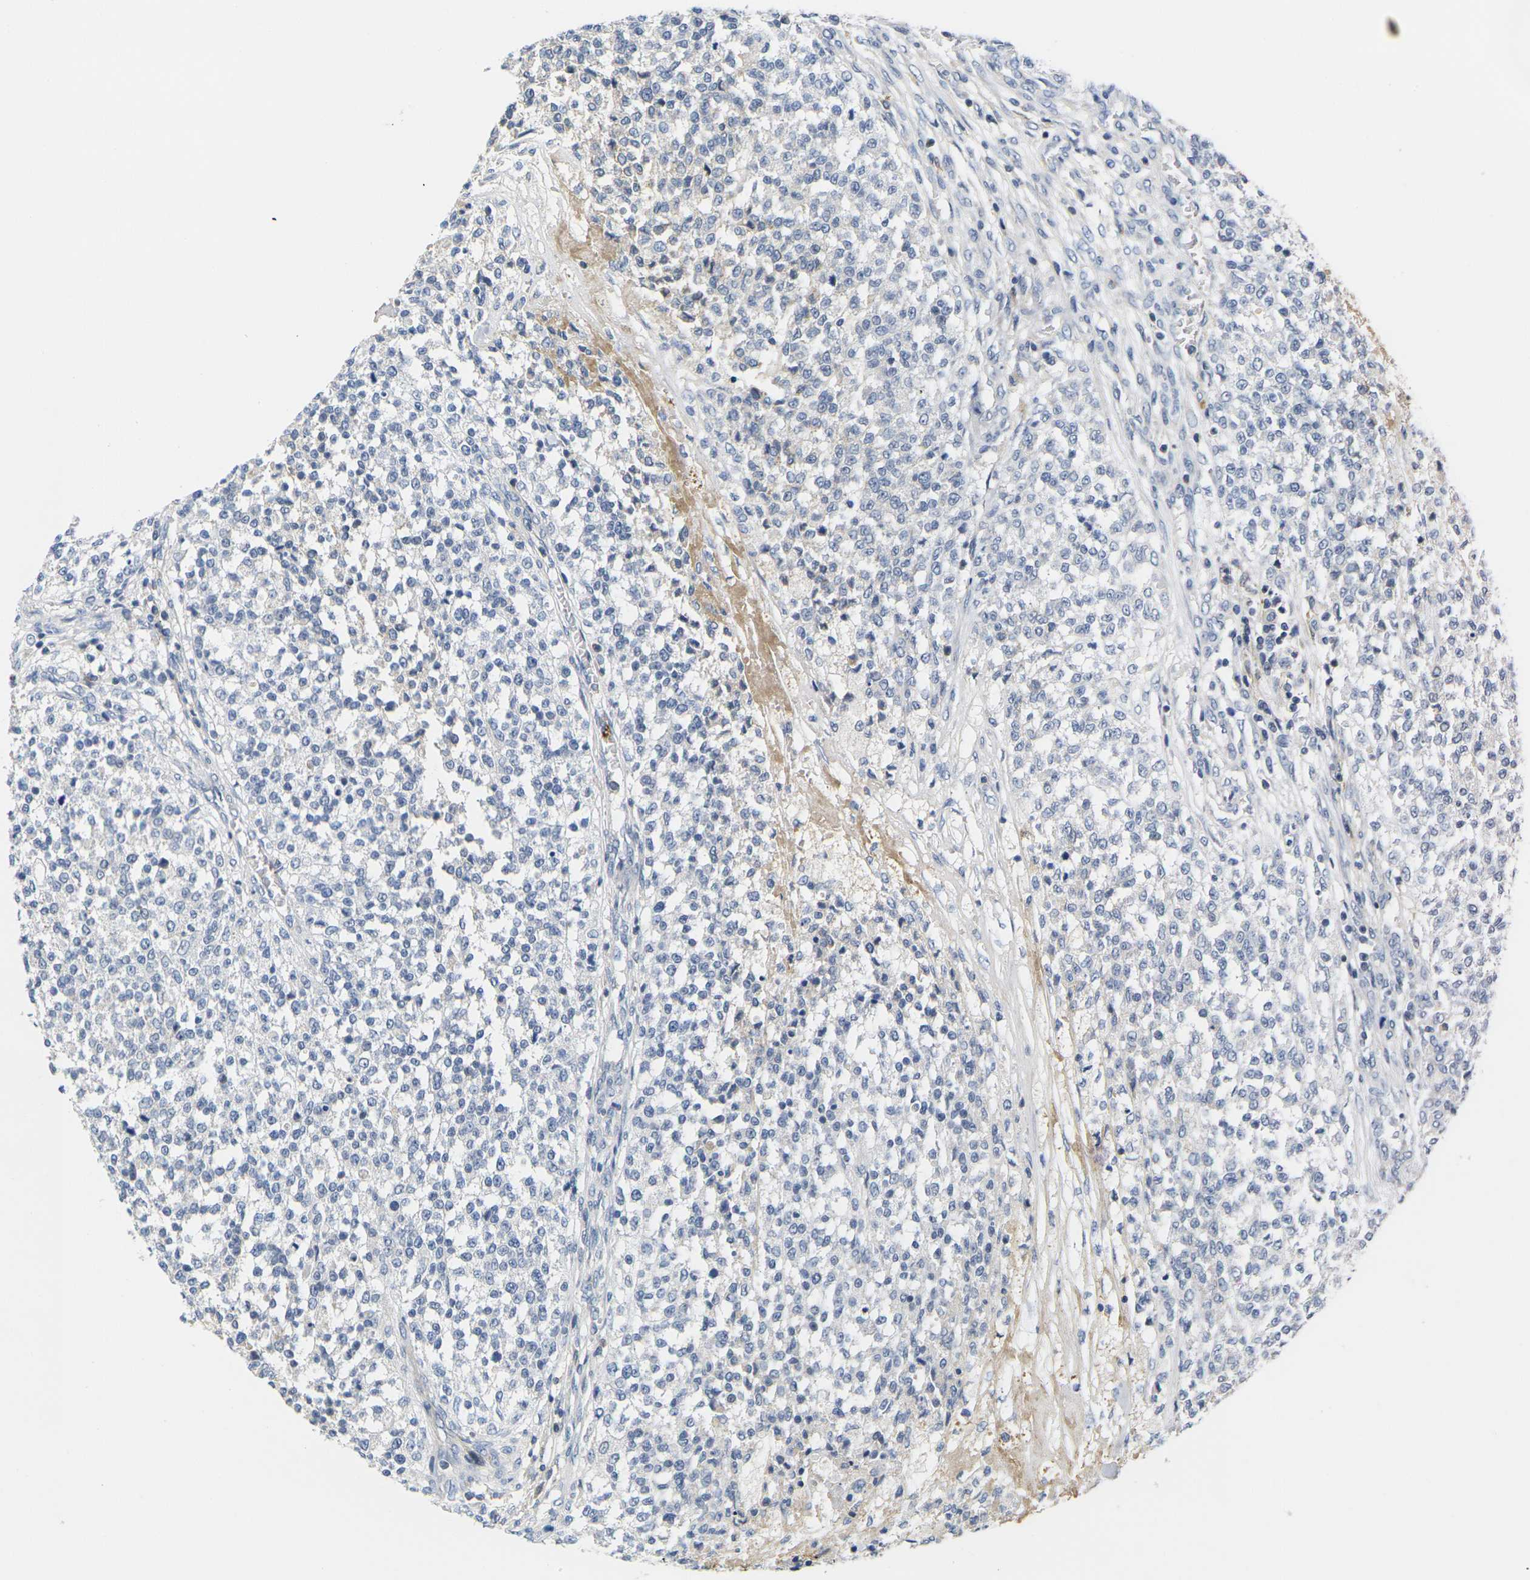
{"staining": {"intensity": "negative", "quantity": "none", "location": "none"}, "tissue": "testis cancer", "cell_type": "Tumor cells", "image_type": "cancer", "snomed": [{"axis": "morphology", "description": "Seminoma, NOS"}, {"axis": "topography", "description": "Testis"}], "caption": "IHC micrograph of testis seminoma stained for a protein (brown), which shows no staining in tumor cells.", "gene": "OTOF", "patient": {"sex": "male", "age": 59}}